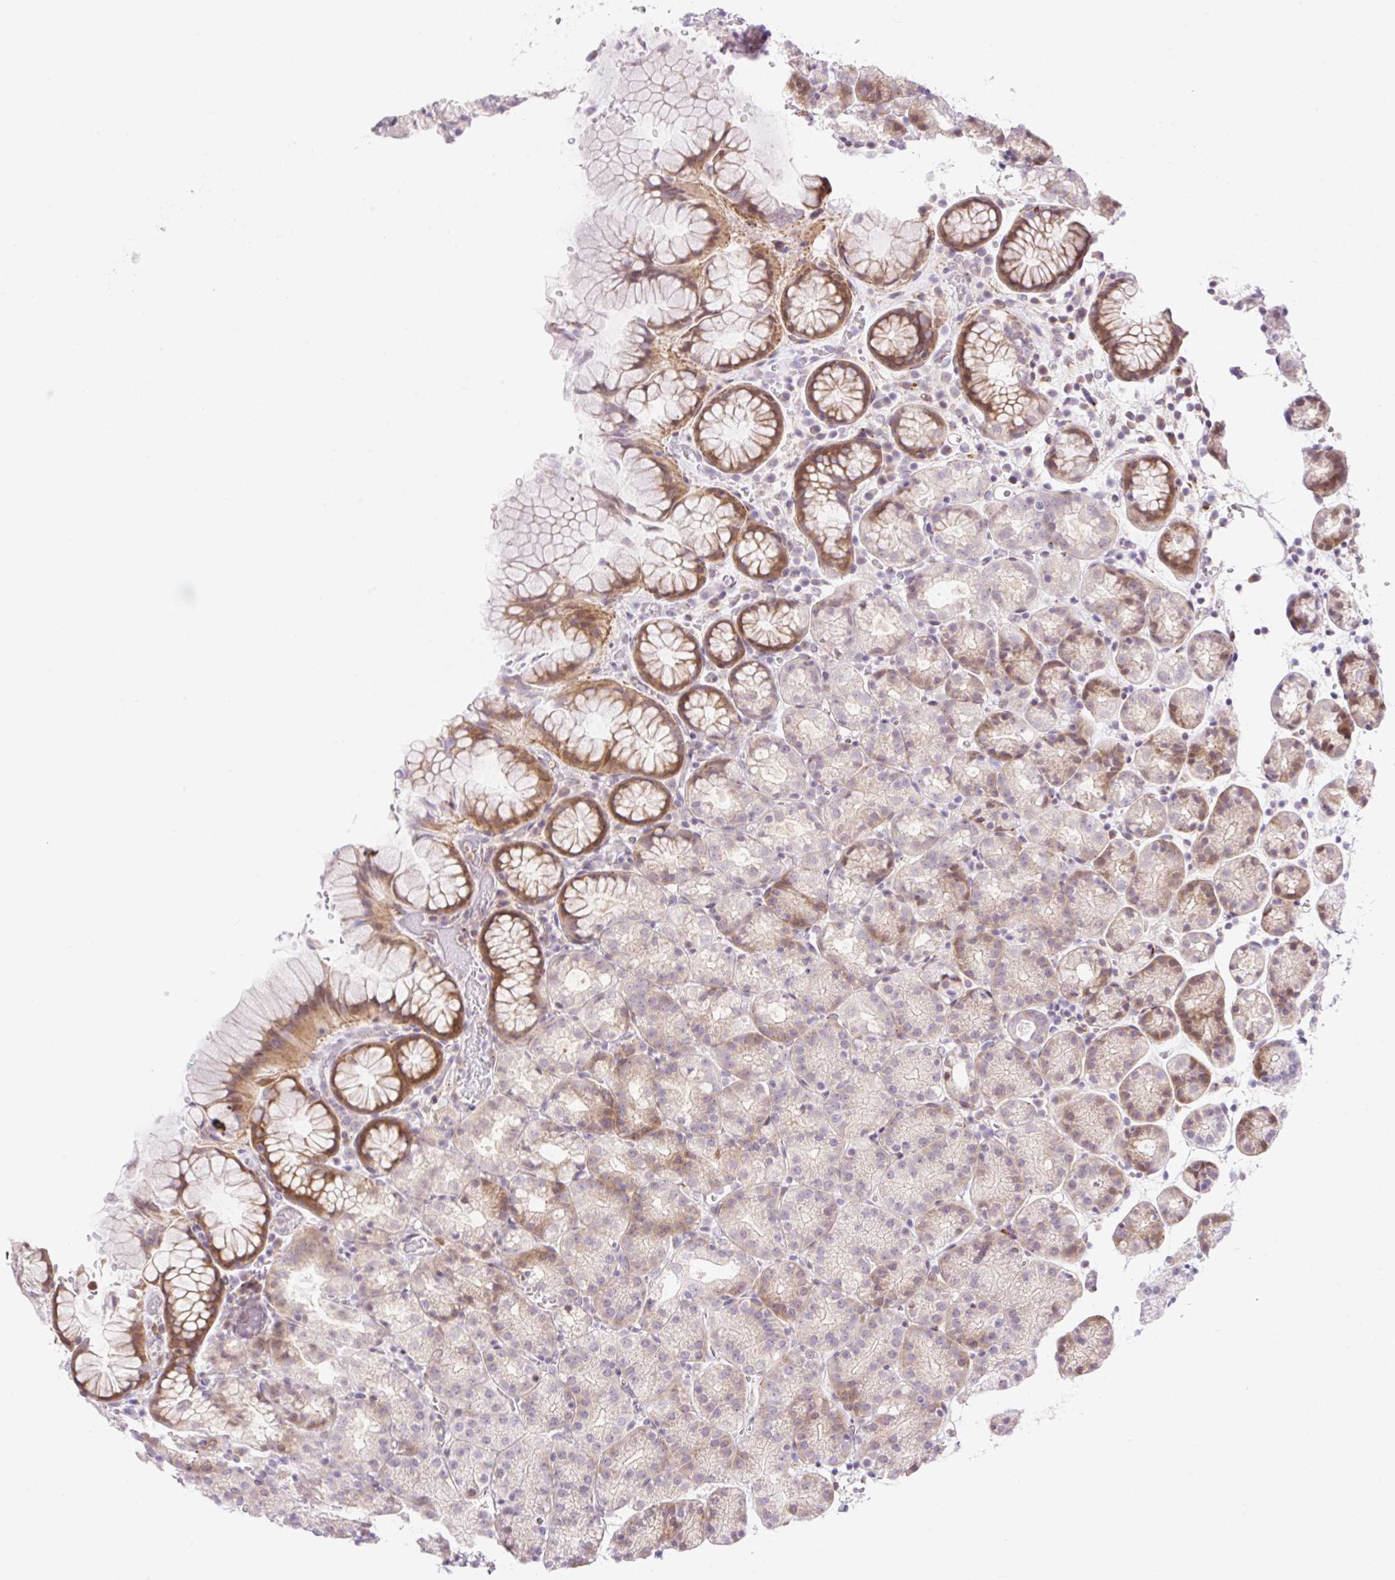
{"staining": {"intensity": "moderate", "quantity": "25%-75%", "location": "cytoplasmic/membranous,nuclear"}, "tissue": "stomach", "cell_type": "Glandular cells", "image_type": "normal", "snomed": [{"axis": "morphology", "description": "Normal tissue, NOS"}, {"axis": "topography", "description": "Stomach, upper"}], "caption": "Human stomach stained with a protein marker reveals moderate staining in glandular cells.", "gene": "ENSG00000264668", "patient": {"sex": "female", "age": 81}}